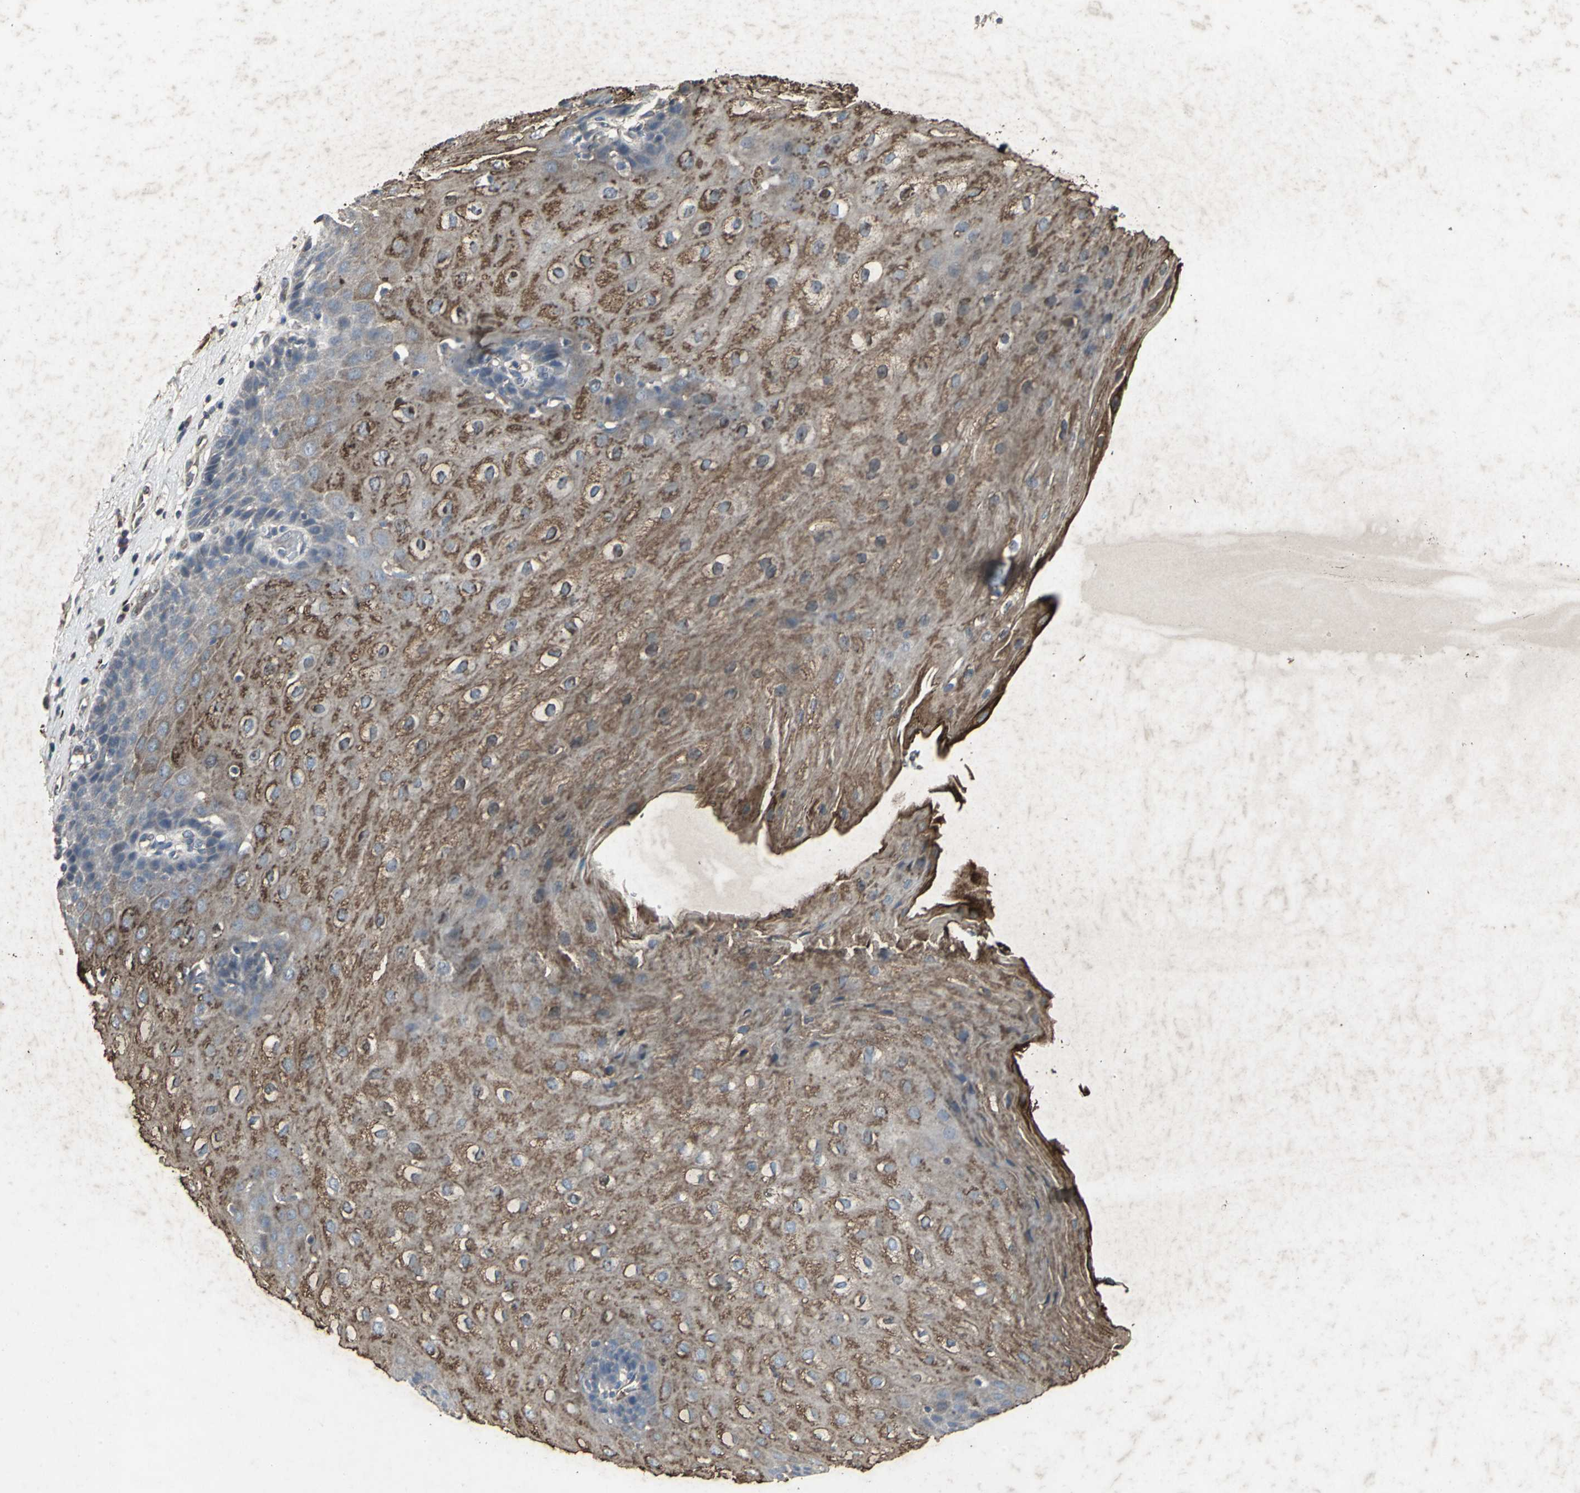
{"staining": {"intensity": "strong", "quantity": "25%-75%", "location": "cytoplasmic/membranous"}, "tissue": "esophagus", "cell_type": "Squamous epithelial cells", "image_type": "normal", "snomed": [{"axis": "morphology", "description": "Normal tissue, NOS"}, {"axis": "topography", "description": "Esophagus"}], "caption": "High-power microscopy captured an IHC image of unremarkable esophagus, revealing strong cytoplasmic/membranous positivity in about 25%-75% of squamous epithelial cells. (brown staining indicates protein expression, while blue staining denotes nuclei).", "gene": "CCR9", "patient": {"sex": "male", "age": 48}}